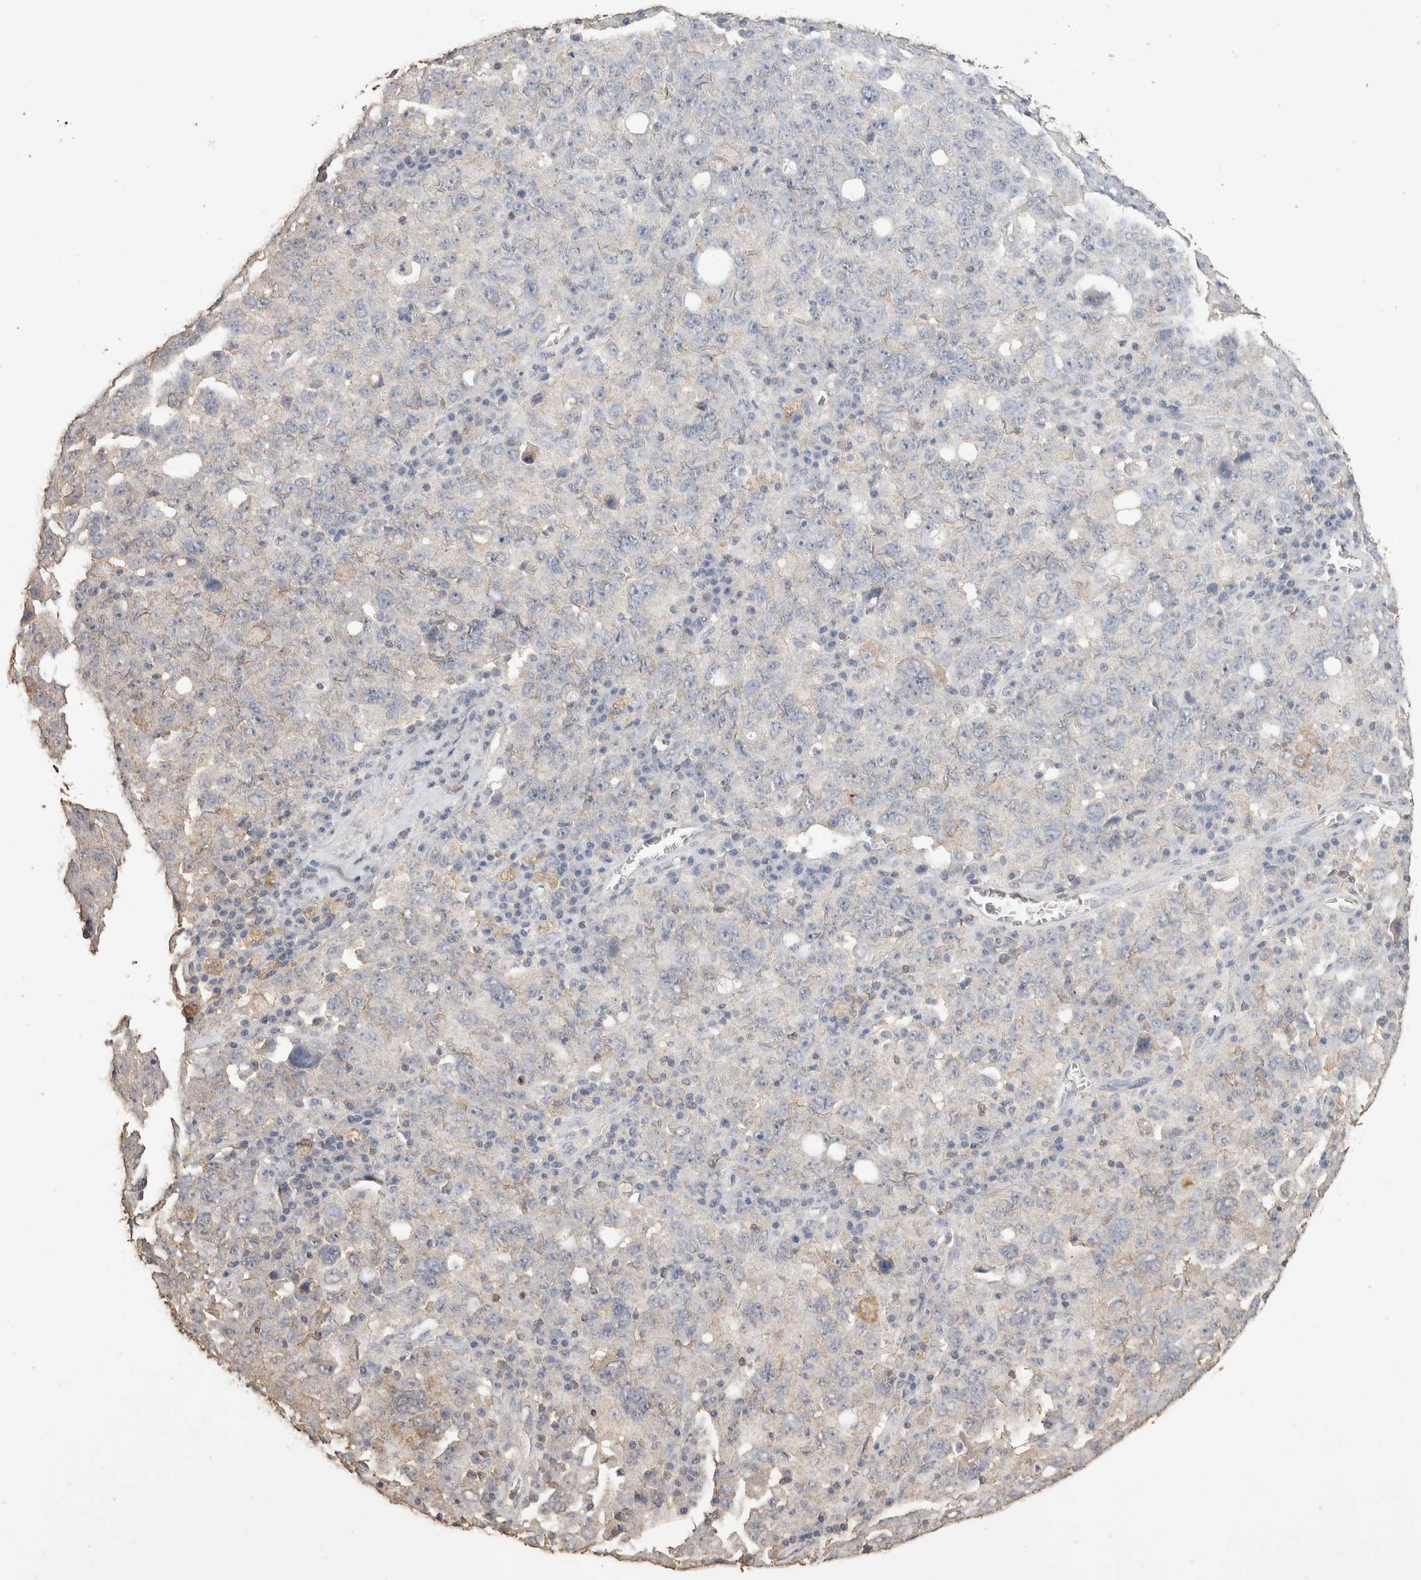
{"staining": {"intensity": "negative", "quantity": "none", "location": "none"}, "tissue": "ovarian cancer", "cell_type": "Tumor cells", "image_type": "cancer", "snomed": [{"axis": "morphology", "description": "Carcinoma, endometroid"}, {"axis": "topography", "description": "Ovary"}], "caption": "Ovarian endometroid carcinoma stained for a protein using immunohistochemistry (IHC) exhibits no positivity tumor cells.", "gene": "CX3CL1", "patient": {"sex": "female", "age": 62}}